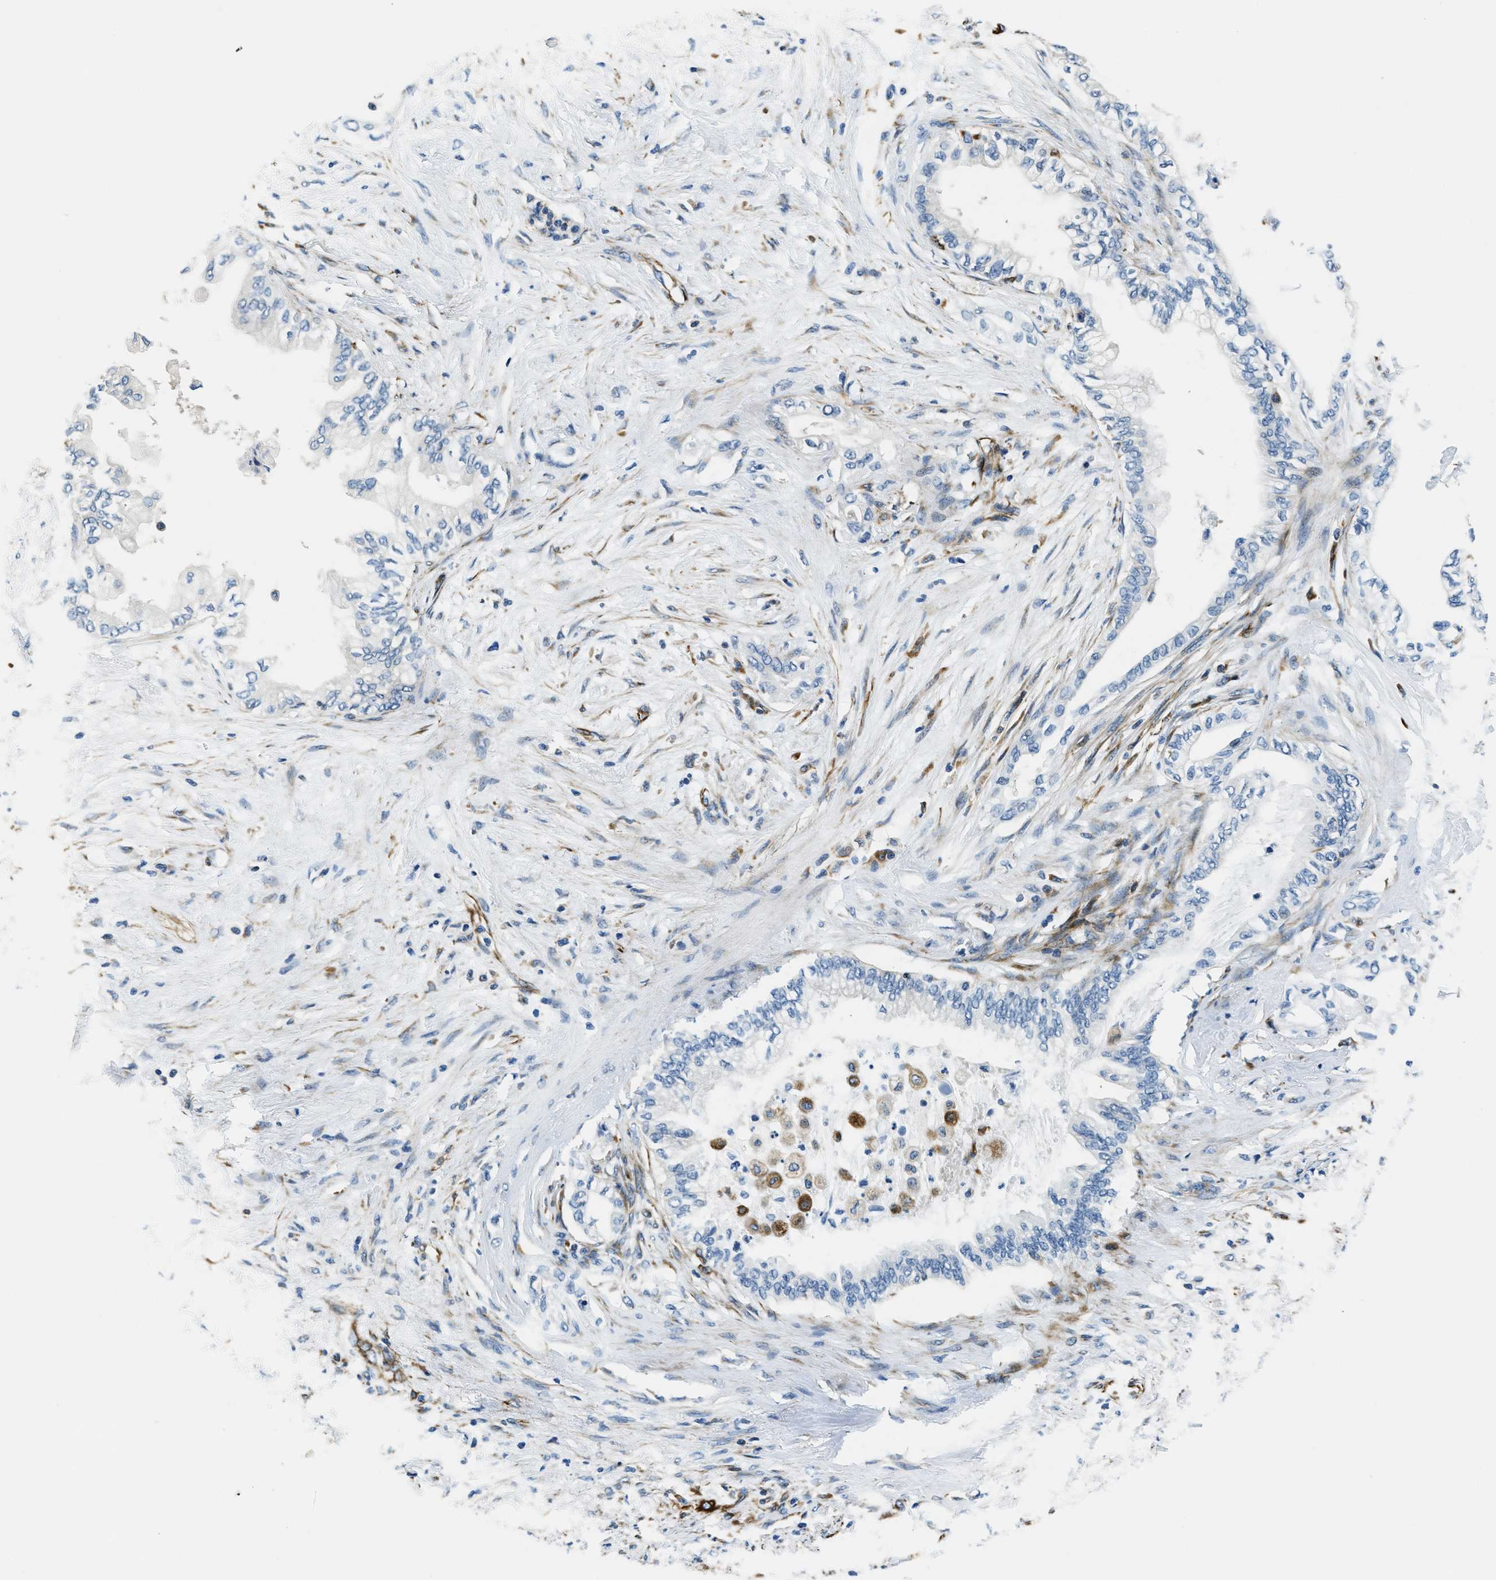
{"staining": {"intensity": "negative", "quantity": "none", "location": "none"}, "tissue": "pancreatic cancer", "cell_type": "Tumor cells", "image_type": "cancer", "snomed": [{"axis": "morphology", "description": "Normal tissue, NOS"}, {"axis": "morphology", "description": "Adenocarcinoma, NOS"}, {"axis": "topography", "description": "Pancreas"}, {"axis": "topography", "description": "Duodenum"}], "caption": "A histopathology image of pancreatic adenocarcinoma stained for a protein exhibits no brown staining in tumor cells. (DAB immunohistochemistry with hematoxylin counter stain).", "gene": "GNS", "patient": {"sex": "female", "age": 60}}